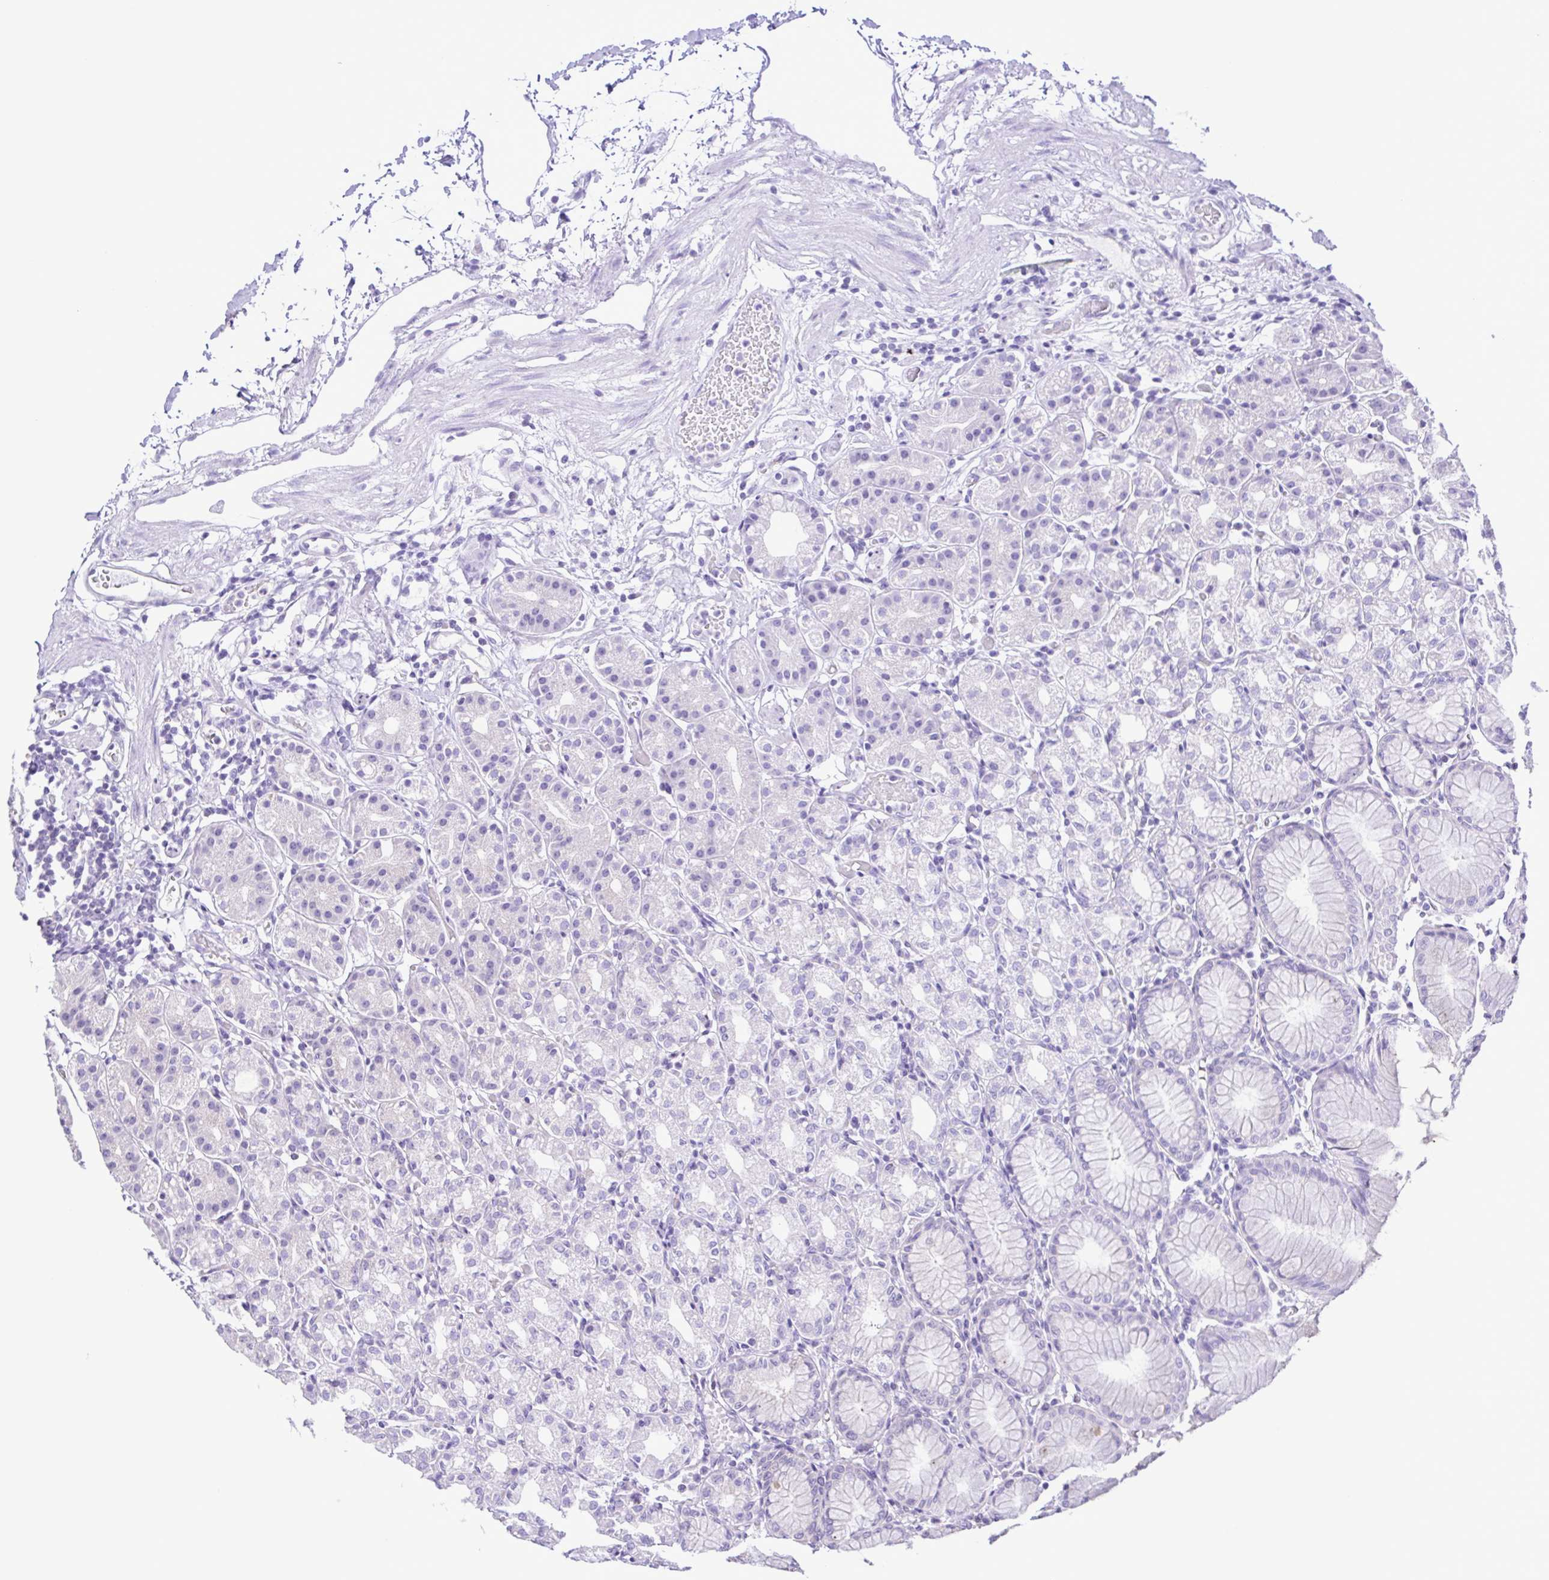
{"staining": {"intensity": "negative", "quantity": "none", "location": "none"}, "tissue": "stomach", "cell_type": "Glandular cells", "image_type": "normal", "snomed": [{"axis": "morphology", "description": "Normal tissue, NOS"}, {"axis": "topography", "description": "Stomach"}], "caption": "Photomicrograph shows no protein expression in glandular cells of benign stomach.", "gene": "CYP17A1", "patient": {"sex": "female", "age": 57}}